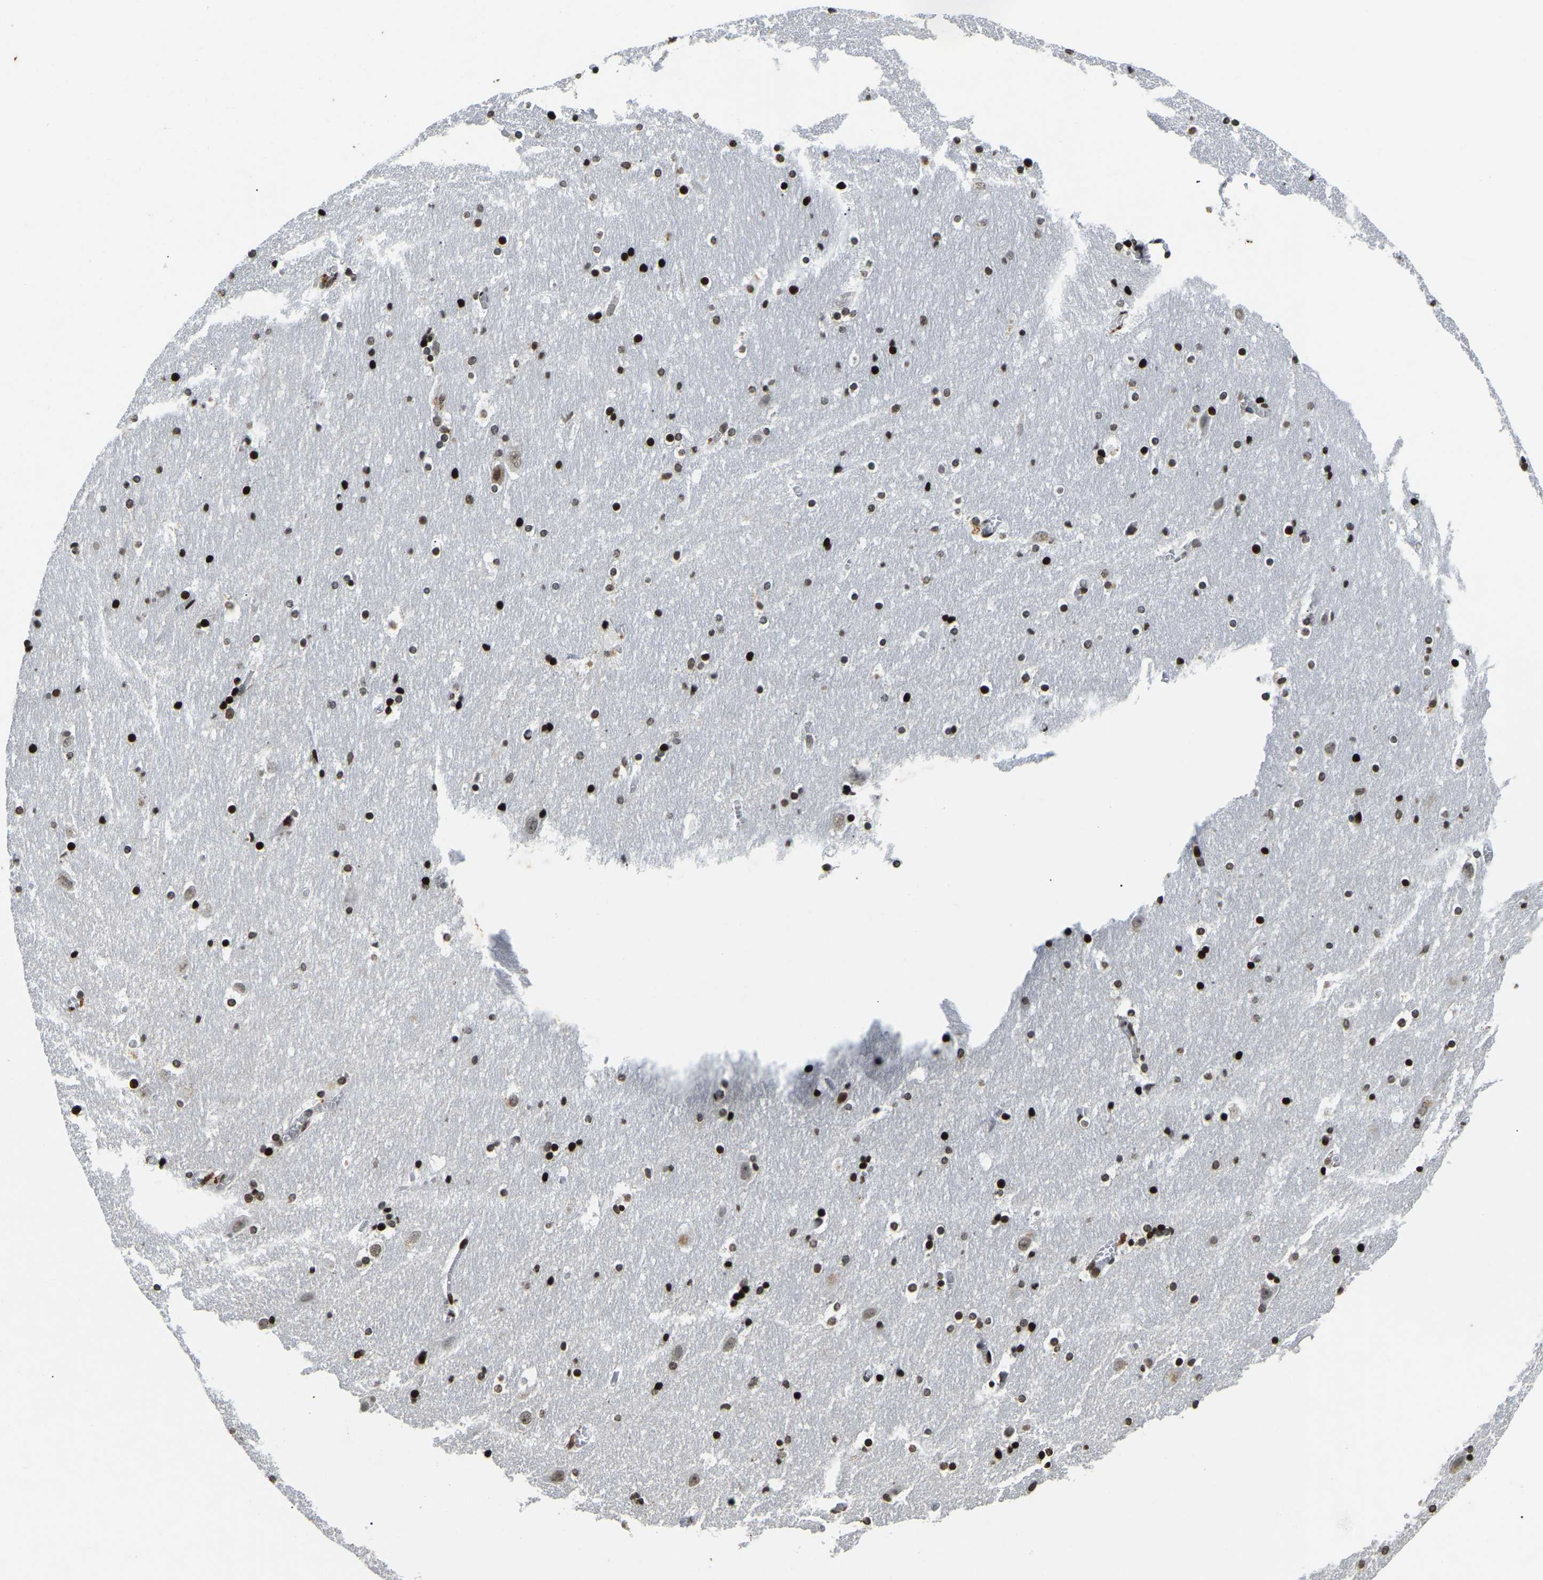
{"staining": {"intensity": "strong", "quantity": ">75%", "location": "nuclear"}, "tissue": "hippocampus", "cell_type": "Glial cells", "image_type": "normal", "snomed": [{"axis": "morphology", "description": "Normal tissue, NOS"}, {"axis": "topography", "description": "Hippocampus"}], "caption": "A brown stain highlights strong nuclear staining of a protein in glial cells of unremarkable hippocampus.", "gene": "LRRC61", "patient": {"sex": "male", "age": 45}}